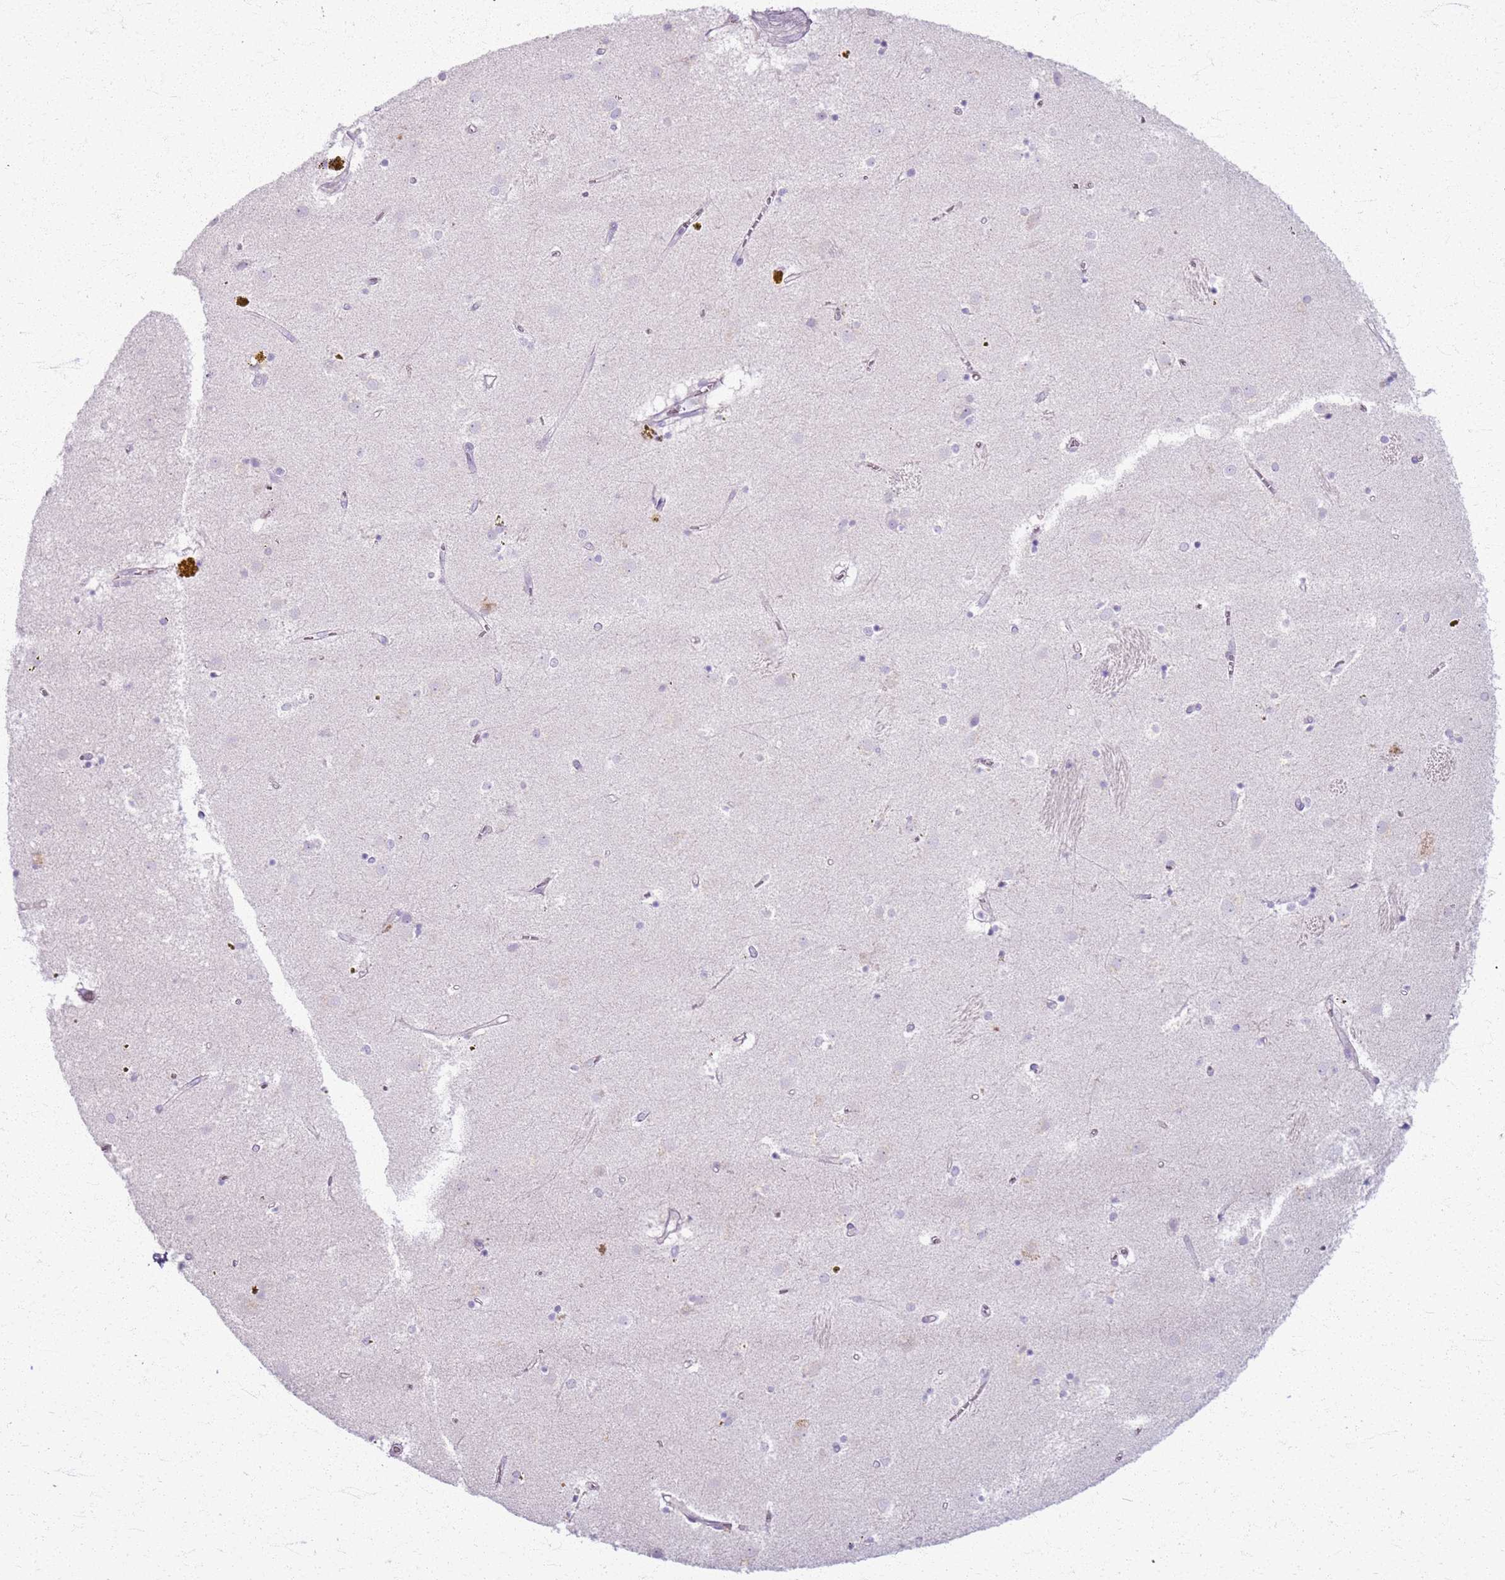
{"staining": {"intensity": "negative", "quantity": "none", "location": "none"}, "tissue": "caudate", "cell_type": "Glial cells", "image_type": "normal", "snomed": [{"axis": "morphology", "description": "Normal tissue, NOS"}, {"axis": "topography", "description": "Lateral ventricle wall"}], "caption": "This image is of normal caudate stained with immunohistochemistry (IHC) to label a protein in brown with the nuclei are counter-stained blue. There is no positivity in glial cells.", "gene": "CSRP3", "patient": {"sex": "male", "age": 70}}